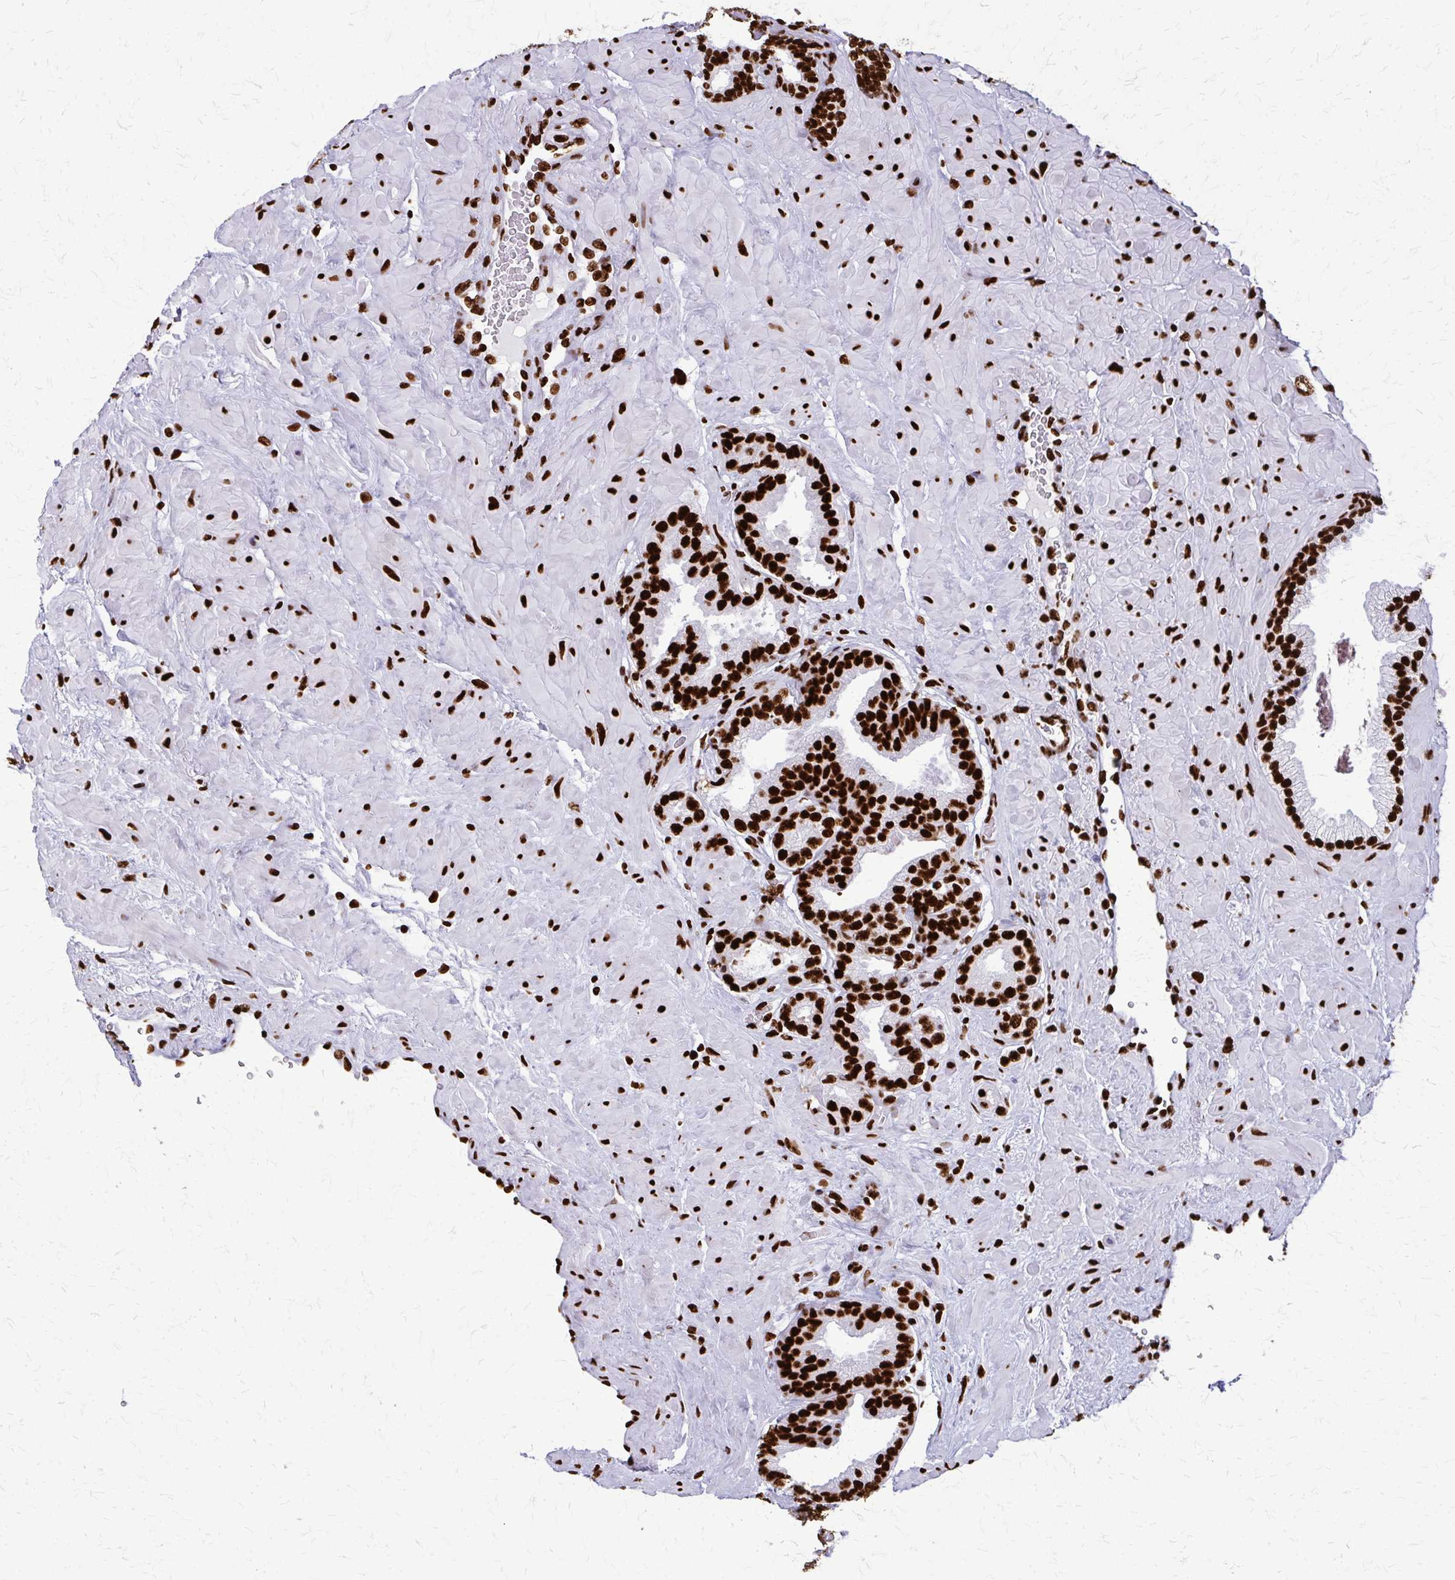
{"staining": {"intensity": "strong", "quantity": ">75%", "location": "nuclear"}, "tissue": "prostate cancer", "cell_type": "Tumor cells", "image_type": "cancer", "snomed": [{"axis": "morphology", "description": "Adenocarcinoma, High grade"}, {"axis": "topography", "description": "Prostate"}], "caption": "About >75% of tumor cells in human prostate high-grade adenocarcinoma exhibit strong nuclear protein positivity as visualized by brown immunohistochemical staining.", "gene": "SFPQ", "patient": {"sex": "male", "age": 68}}